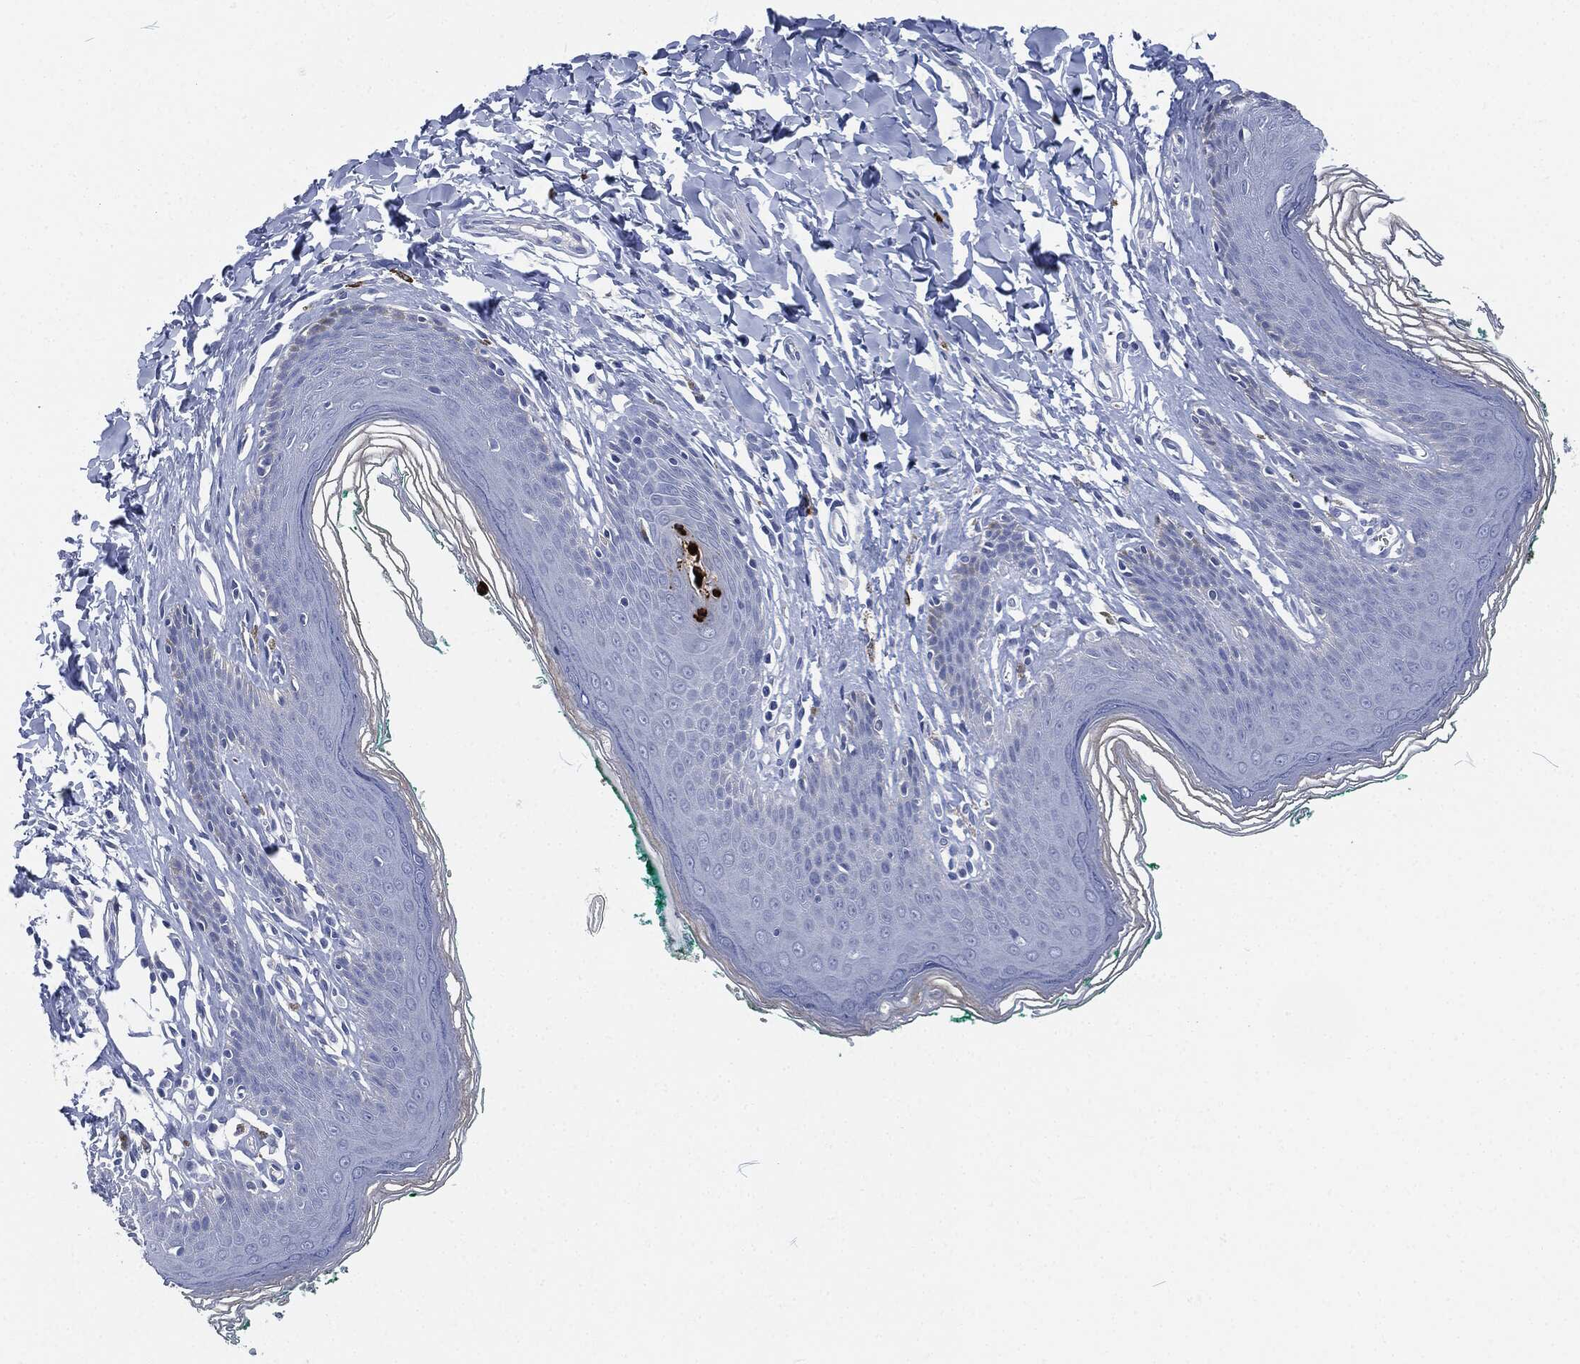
{"staining": {"intensity": "negative", "quantity": "none", "location": "none"}, "tissue": "skin", "cell_type": "Epidermal cells", "image_type": "normal", "snomed": [{"axis": "morphology", "description": "Normal tissue, NOS"}, {"axis": "topography", "description": "Vulva"}], "caption": "Image shows no protein positivity in epidermal cells of normal skin.", "gene": "MPO", "patient": {"sex": "female", "age": 66}}